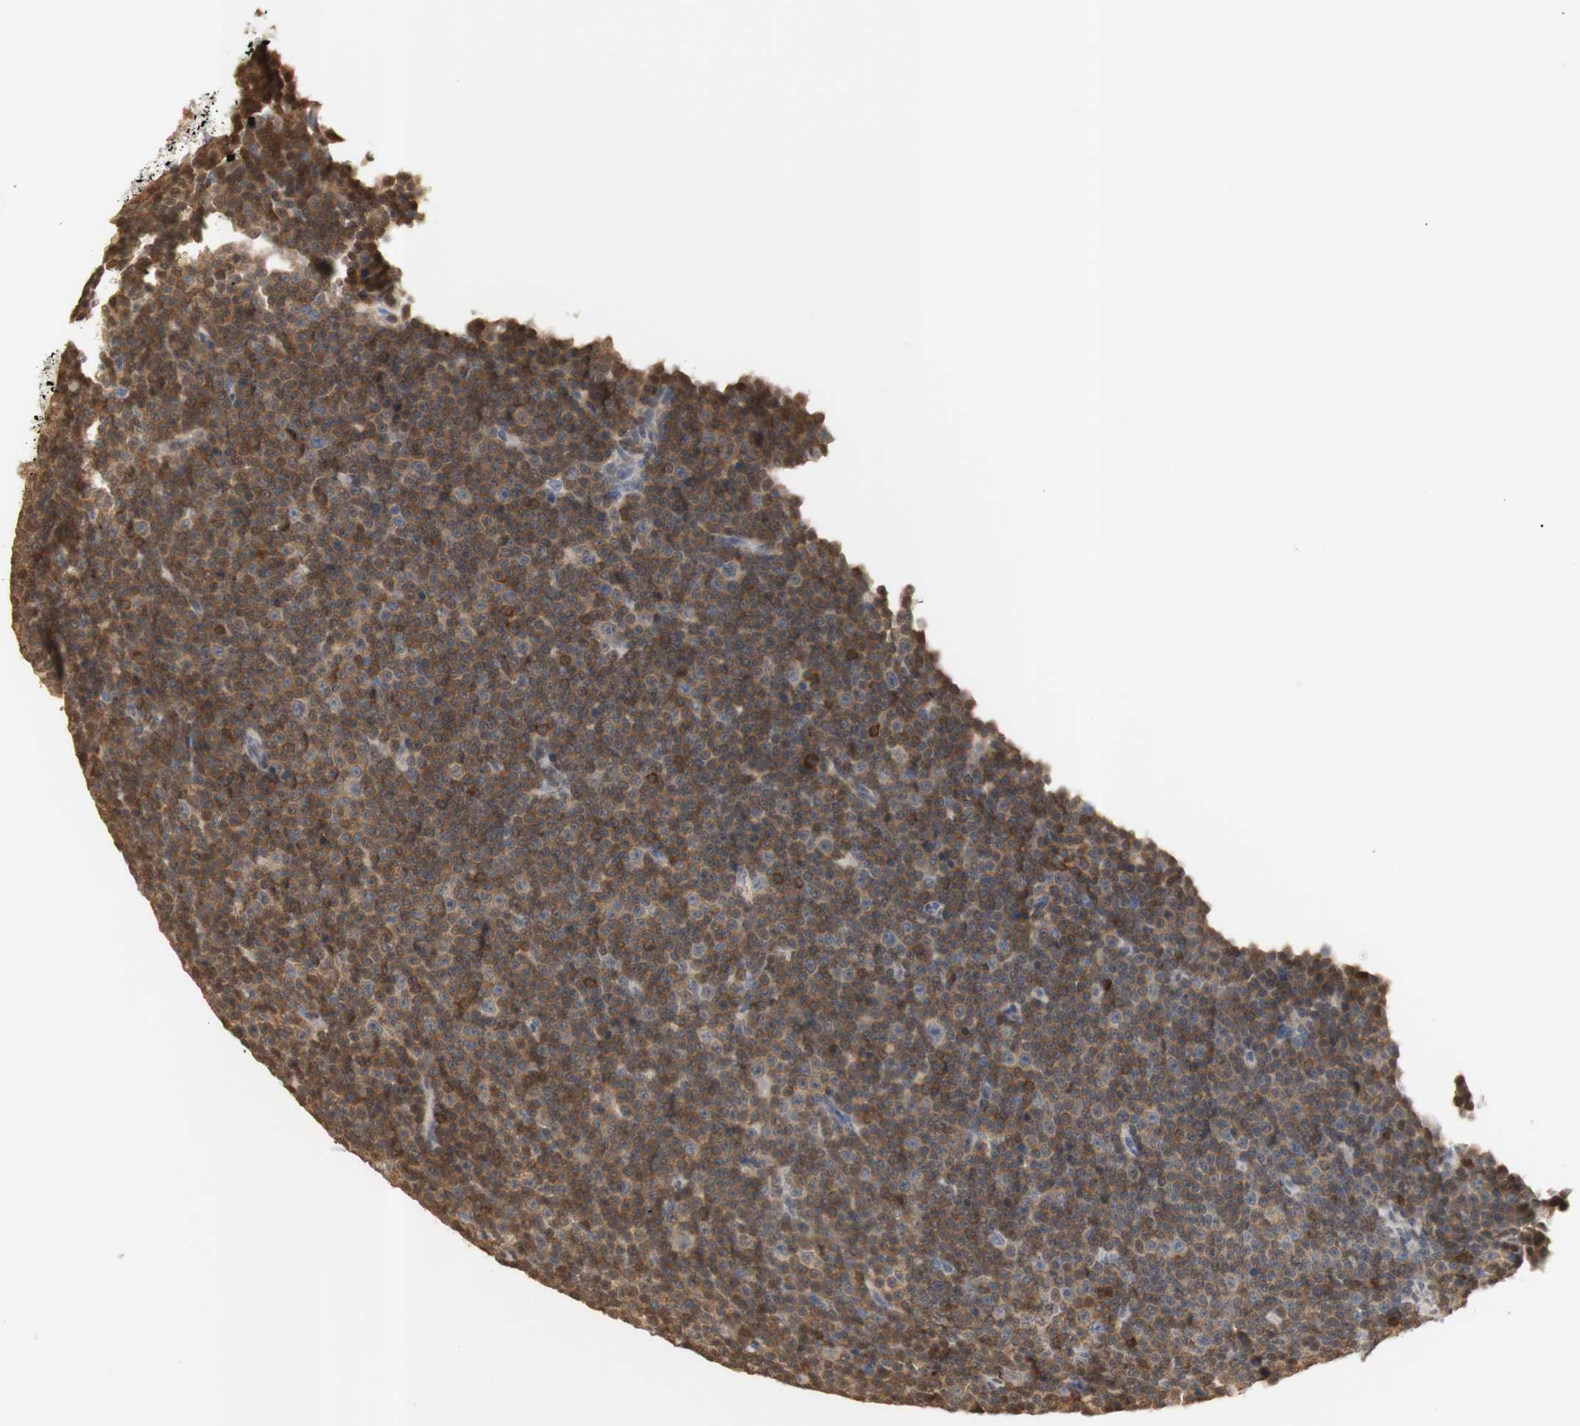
{"staining": {"intensity": "moderate", "quantity": ">75%", "location": "cytoplasmic/membranous"}, "tissue": "lymphoma", "cell_type": "Tumor cells", "image_type": "cancer", "snomed": [{"axis": "morphology", "description": "Malignant lymphoma, non-Hodgkin's type, Low grade"}, {"axis": "topography", "description": "Lymph node"}], "caption": "Lymphoma tissue reveals moderate cytoplasmic/membranous expression in about >75% of tumor cells (DAB = brown stain, brightfield microscopy at high magnification).", "gene": "NAP1L4", "patient": {"sex": "female", "age": 67}}